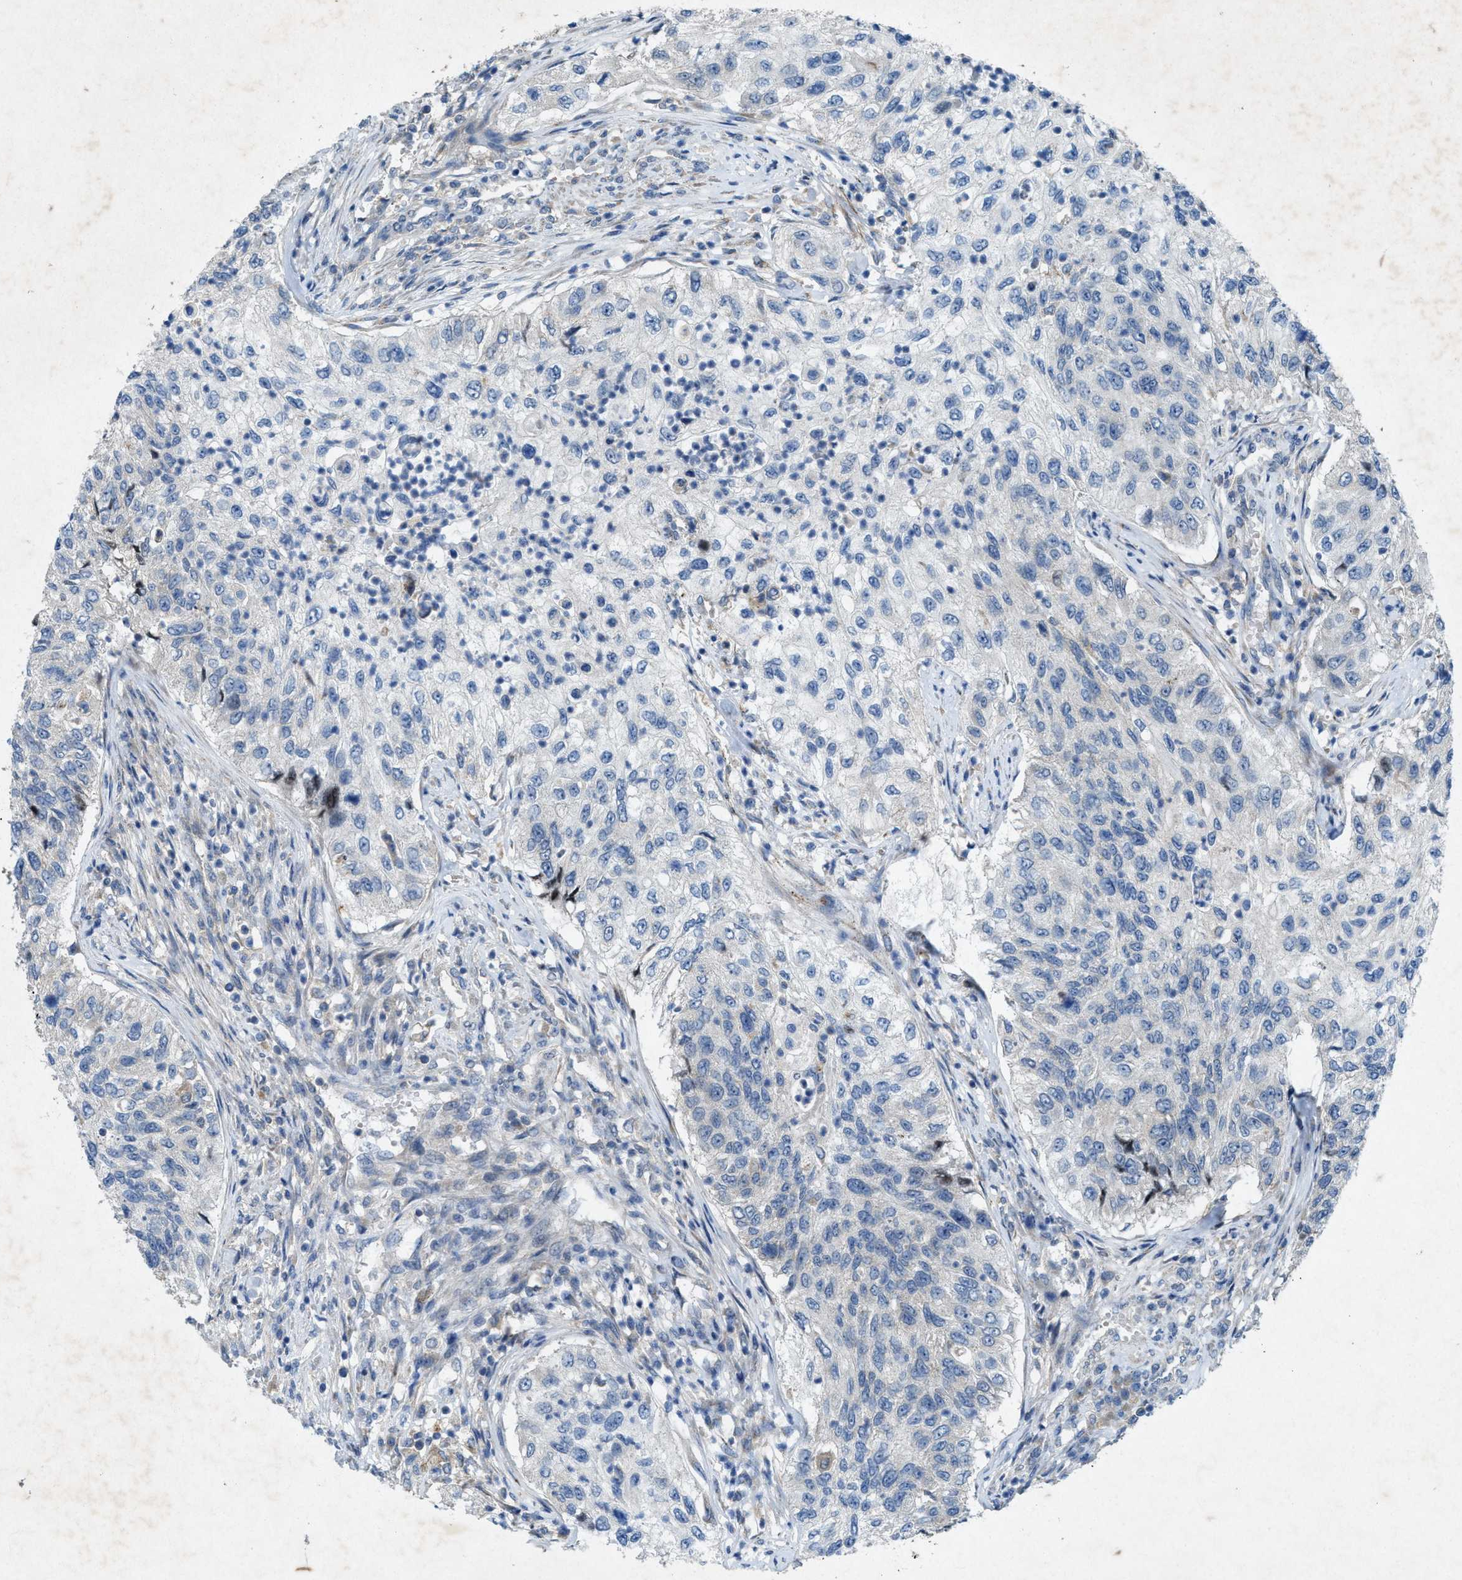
{"staining": {"intensity": "negative", "quantity": "none", "location": "none"}, "tissue": "urothelial cancer", "cell_type": "Tumor cells", "image_type": "cancer", "snomed": [{"axis": "morphology", "description": "Urothelial carcinoma, High grade"}, {"axis": "topography", "description": "Urinary bladder"}], "caption": "This is an IHC histopathology image of human high-grade urothelial carcinoma. There is no staining in tumor cells.", "gene": "URGCP", "patient": {"sex": "female", "age": 60}}